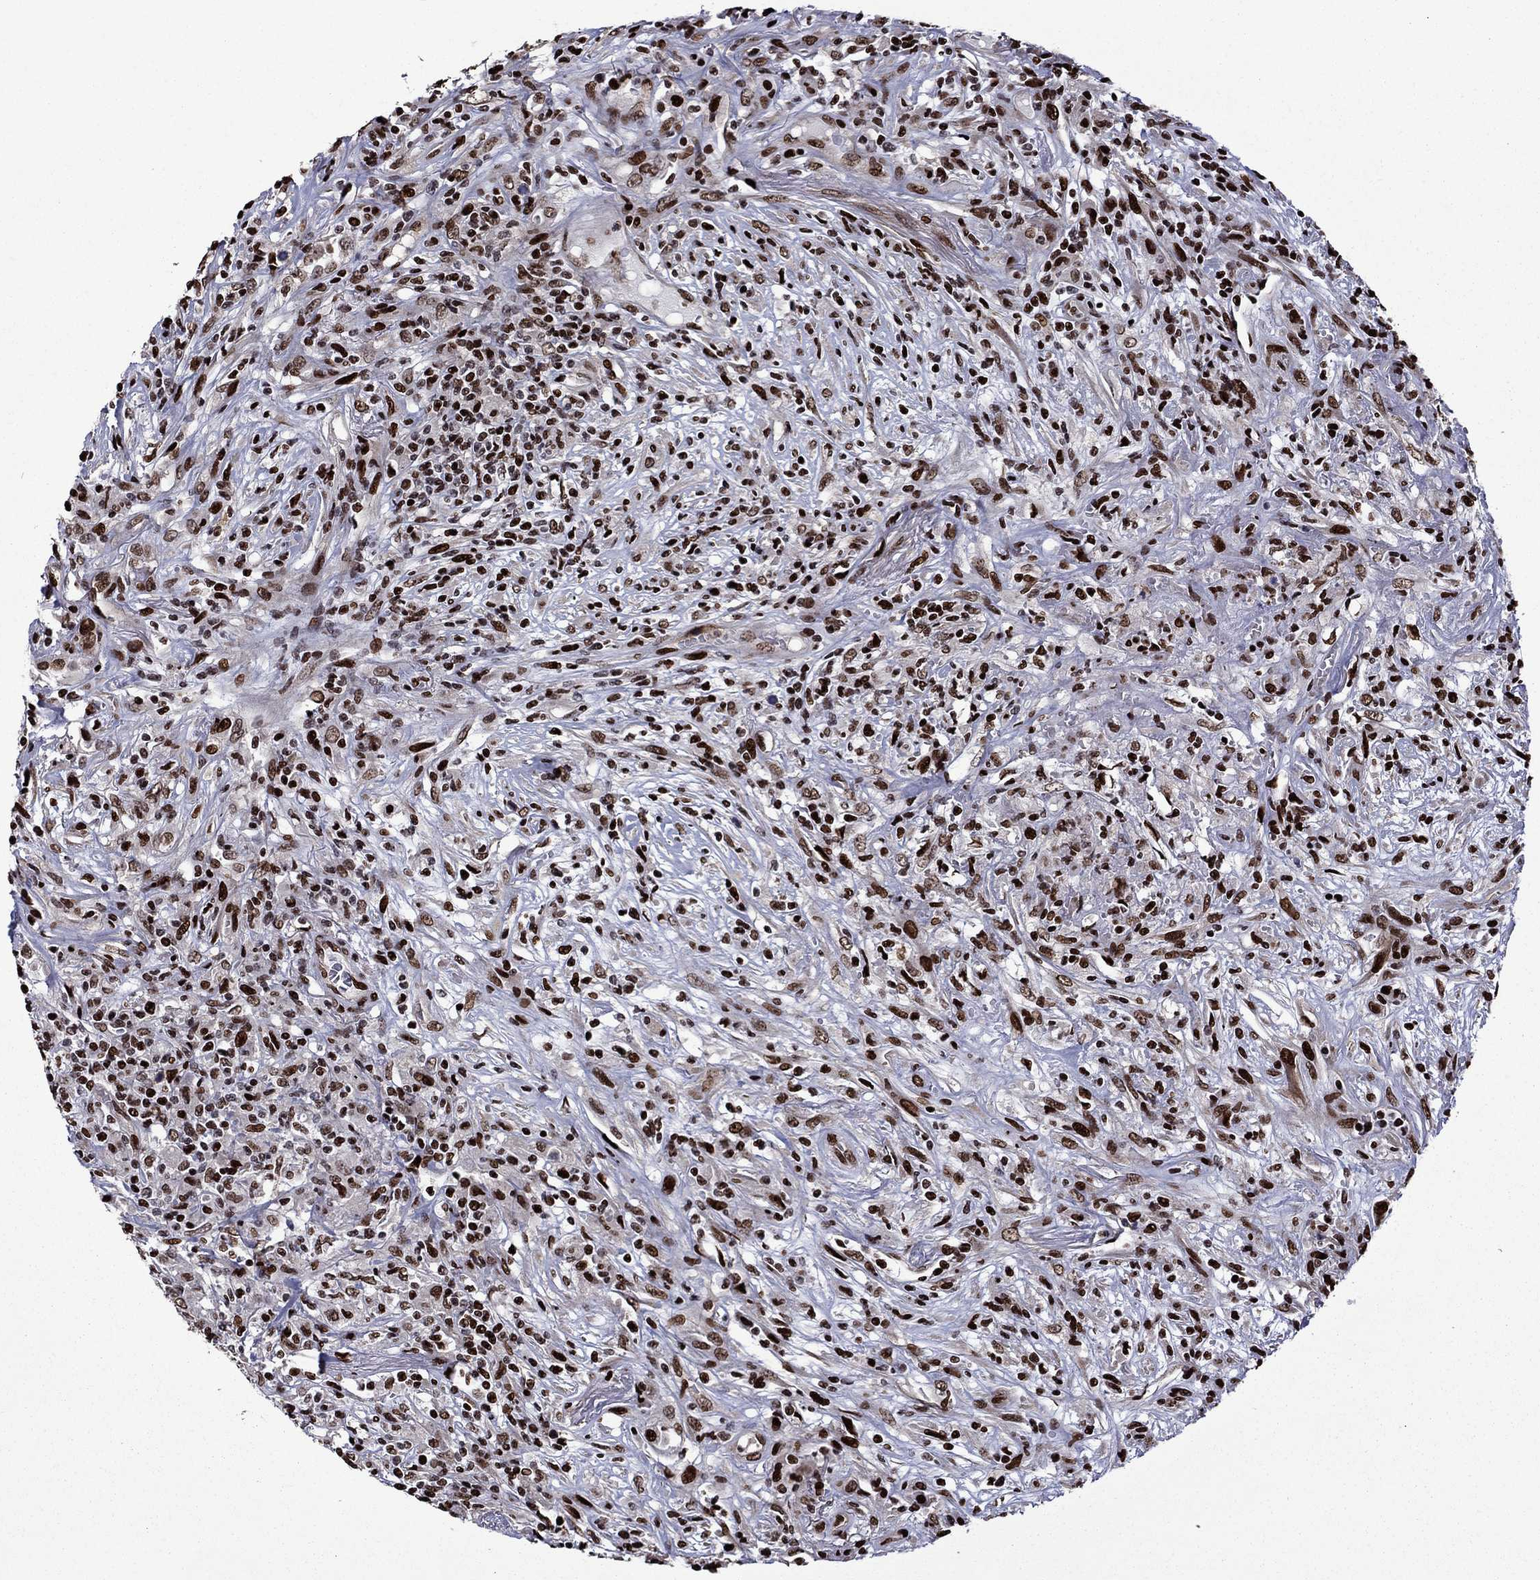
{"staining": {"intensity": "strong", "quantity": "25%-75%", "location": "nuclear"}, "tissue": "lymphoma", "cell_type": "Tumor cells", "image_type": "cancer", "snomed": [{"axis": "morphology", "description": "Malignant lymphoma, non-Hodgkin's type, High grade"}, {"axis": "topography", "description": "Lung"}], "caption": "This image displays lymphoma stained with immunohistochemistry (IHC) to label a protein in brown. The nuclear of tumor cells show strong positivity for the protein. Nuclei are counter-stained blue.", "gene": "LIMK1", "patient": {"sex": "male", "age": 79}}